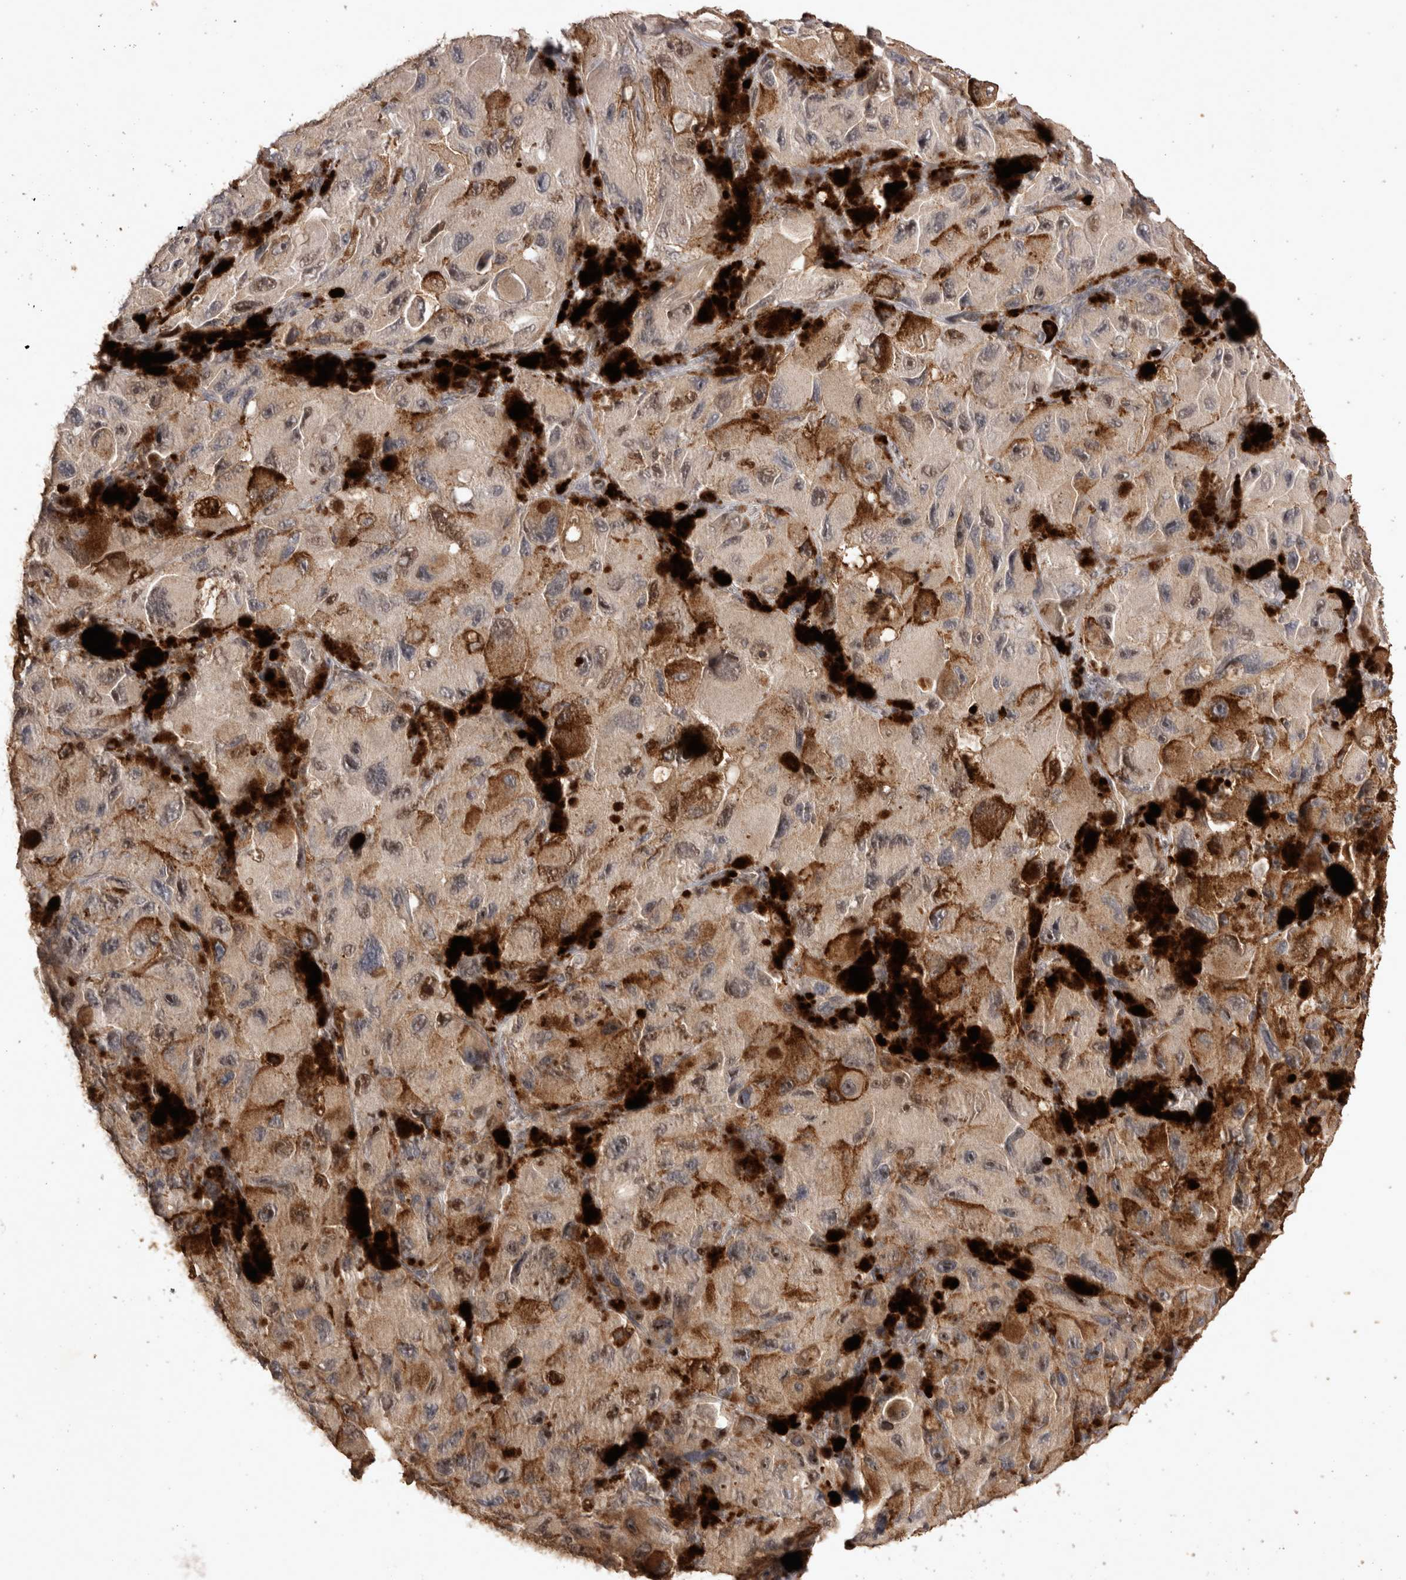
{"staining": {"intensity": "strong", "quantity": ">75%", "location": "cytoplasmic/membranous,nuclear"}, "tissue": "melanoma", "cell_type": "Tumor cells", "image_type": "cancer", "snomed": [{"axis": "morphology", "description": "Malignant melanoma, NOS"}, {"axis": "topography", "description": "Skin"}], "caption": "A brown stain shows strong cytoplasmic/membranous and nuclear positivity of a protein in malignant melanoma tumor cells.", "gene": "STK11", "patient": {"sex": "female", "age": 73}}